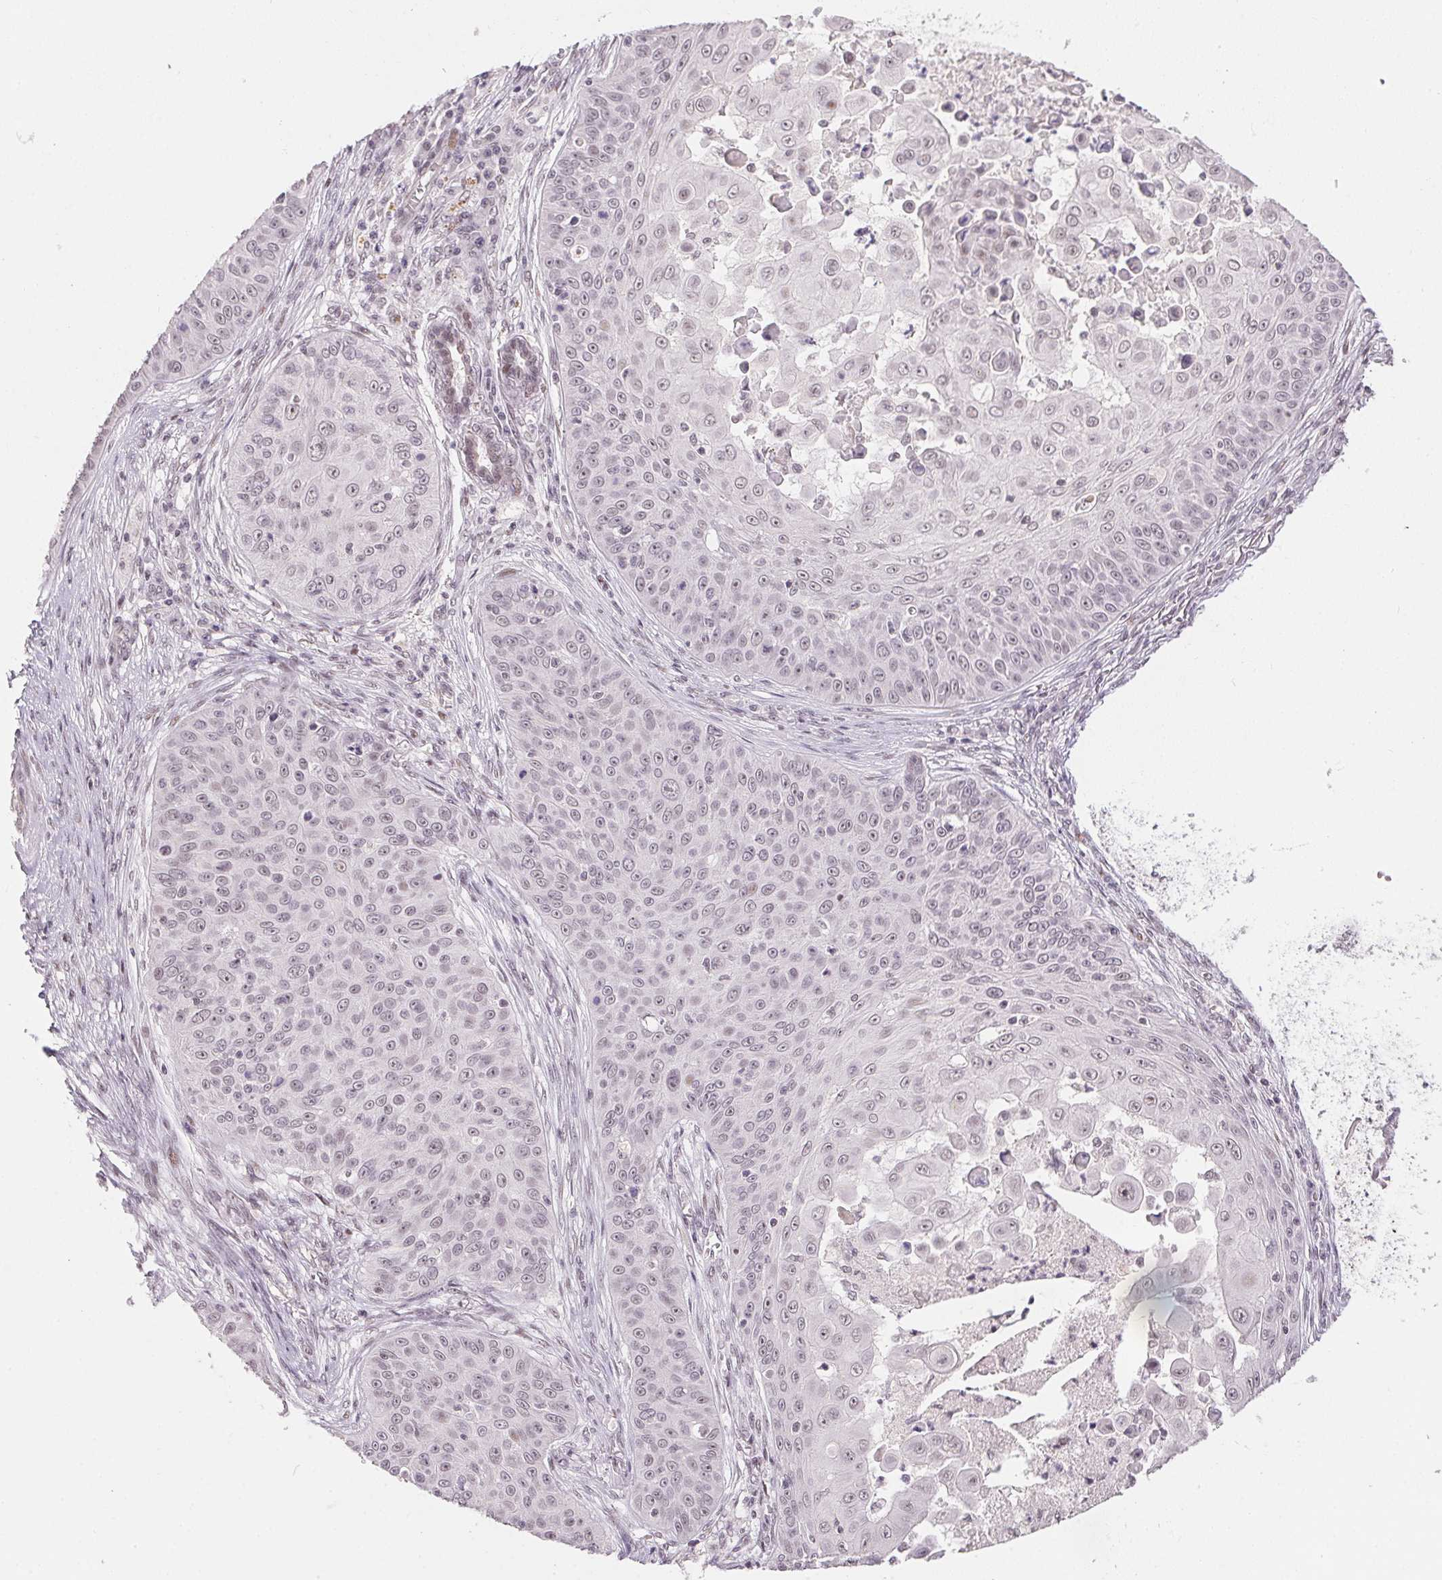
{"staining": {"intensity": "negative", "quantity": "none", "location": "none"}, "tissue": "skin cancer", "cell_type": "Tumor cells", "image_type": "cancer", "snomed": [{"axis": "morphology", "description": "Squamous cell carcinoma, NOS"}, {"axis": "topography", "description": "Skin"}], "caption": "The micrograph displays no significant staining in tumor cells of skin squamous cell carcinoma.", "gene": "KDM4D", "patient": {"sex": "male", "age": 82}}